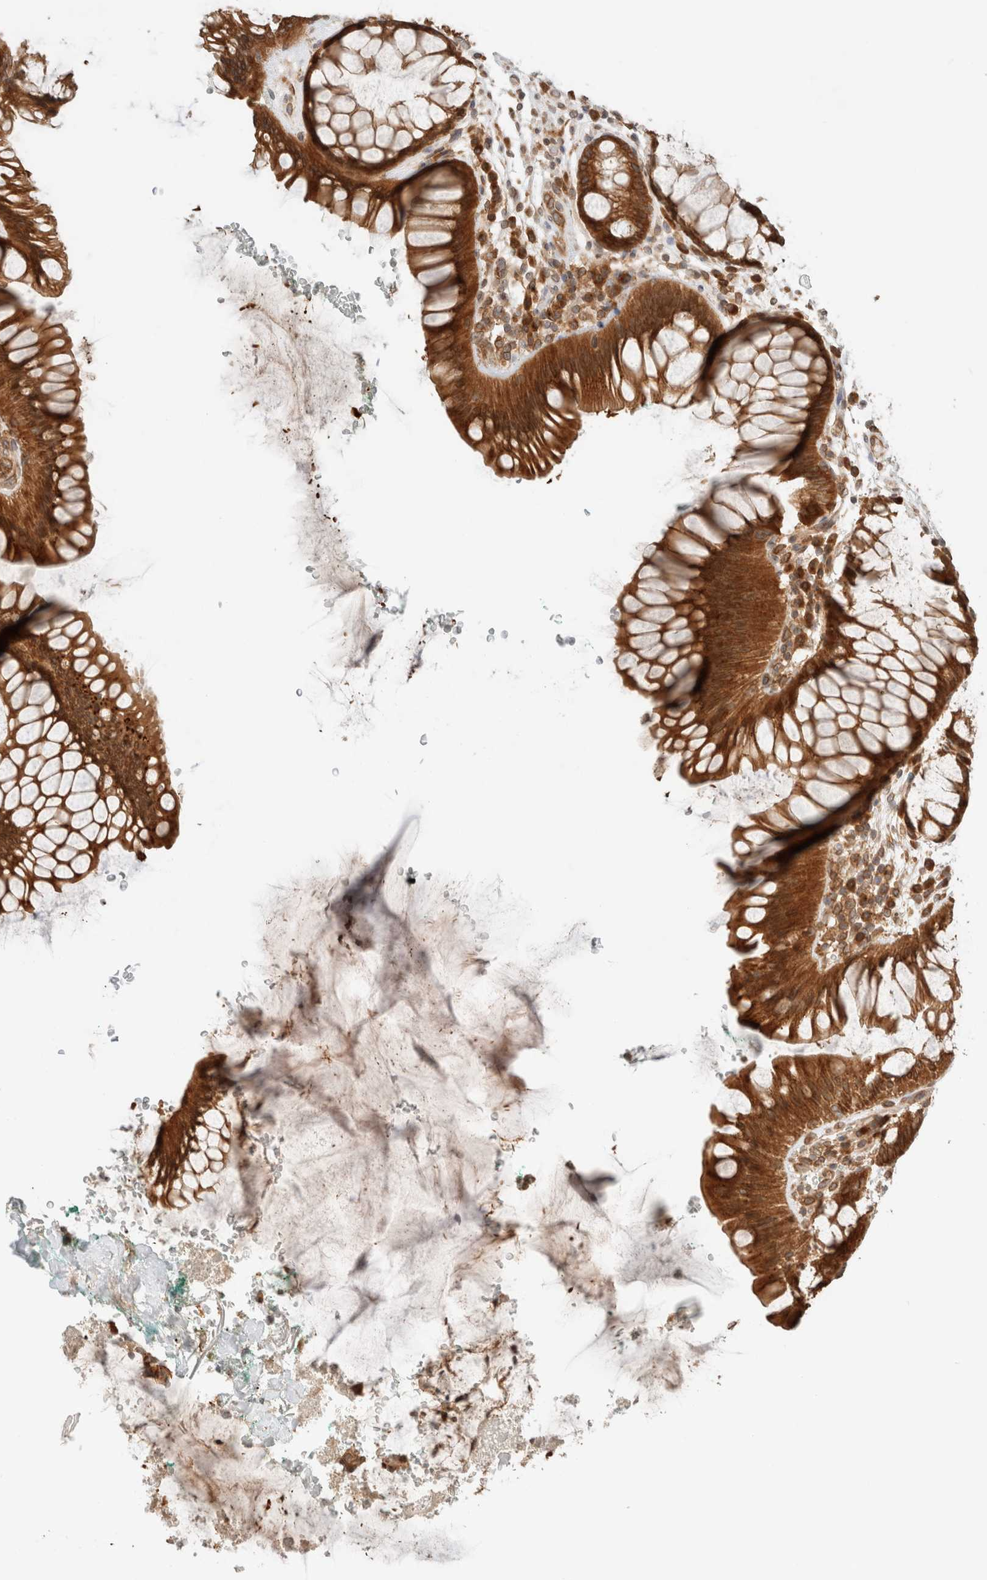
{"staining": {"intensity": "strong", "quantity": ">75%", "location": "cytoplasmic/membranous"}, "tissue": "rectum", "cell_type": "Glandular cells", "image_type": "normal", "snomed": [{"axis": "morphology", "description": "Normal tissue, NOS"}, {"axis": "topography", "description": "Rectum"}], "caption": "About >75% of glandular cells in normal human rectum reveal strong cytoplasmic/membranous protein positivity as visualized by brown immunohistochemical staining.", "gene": "ARFGEF2", "patient": {"sex": "male", "age": 51}}